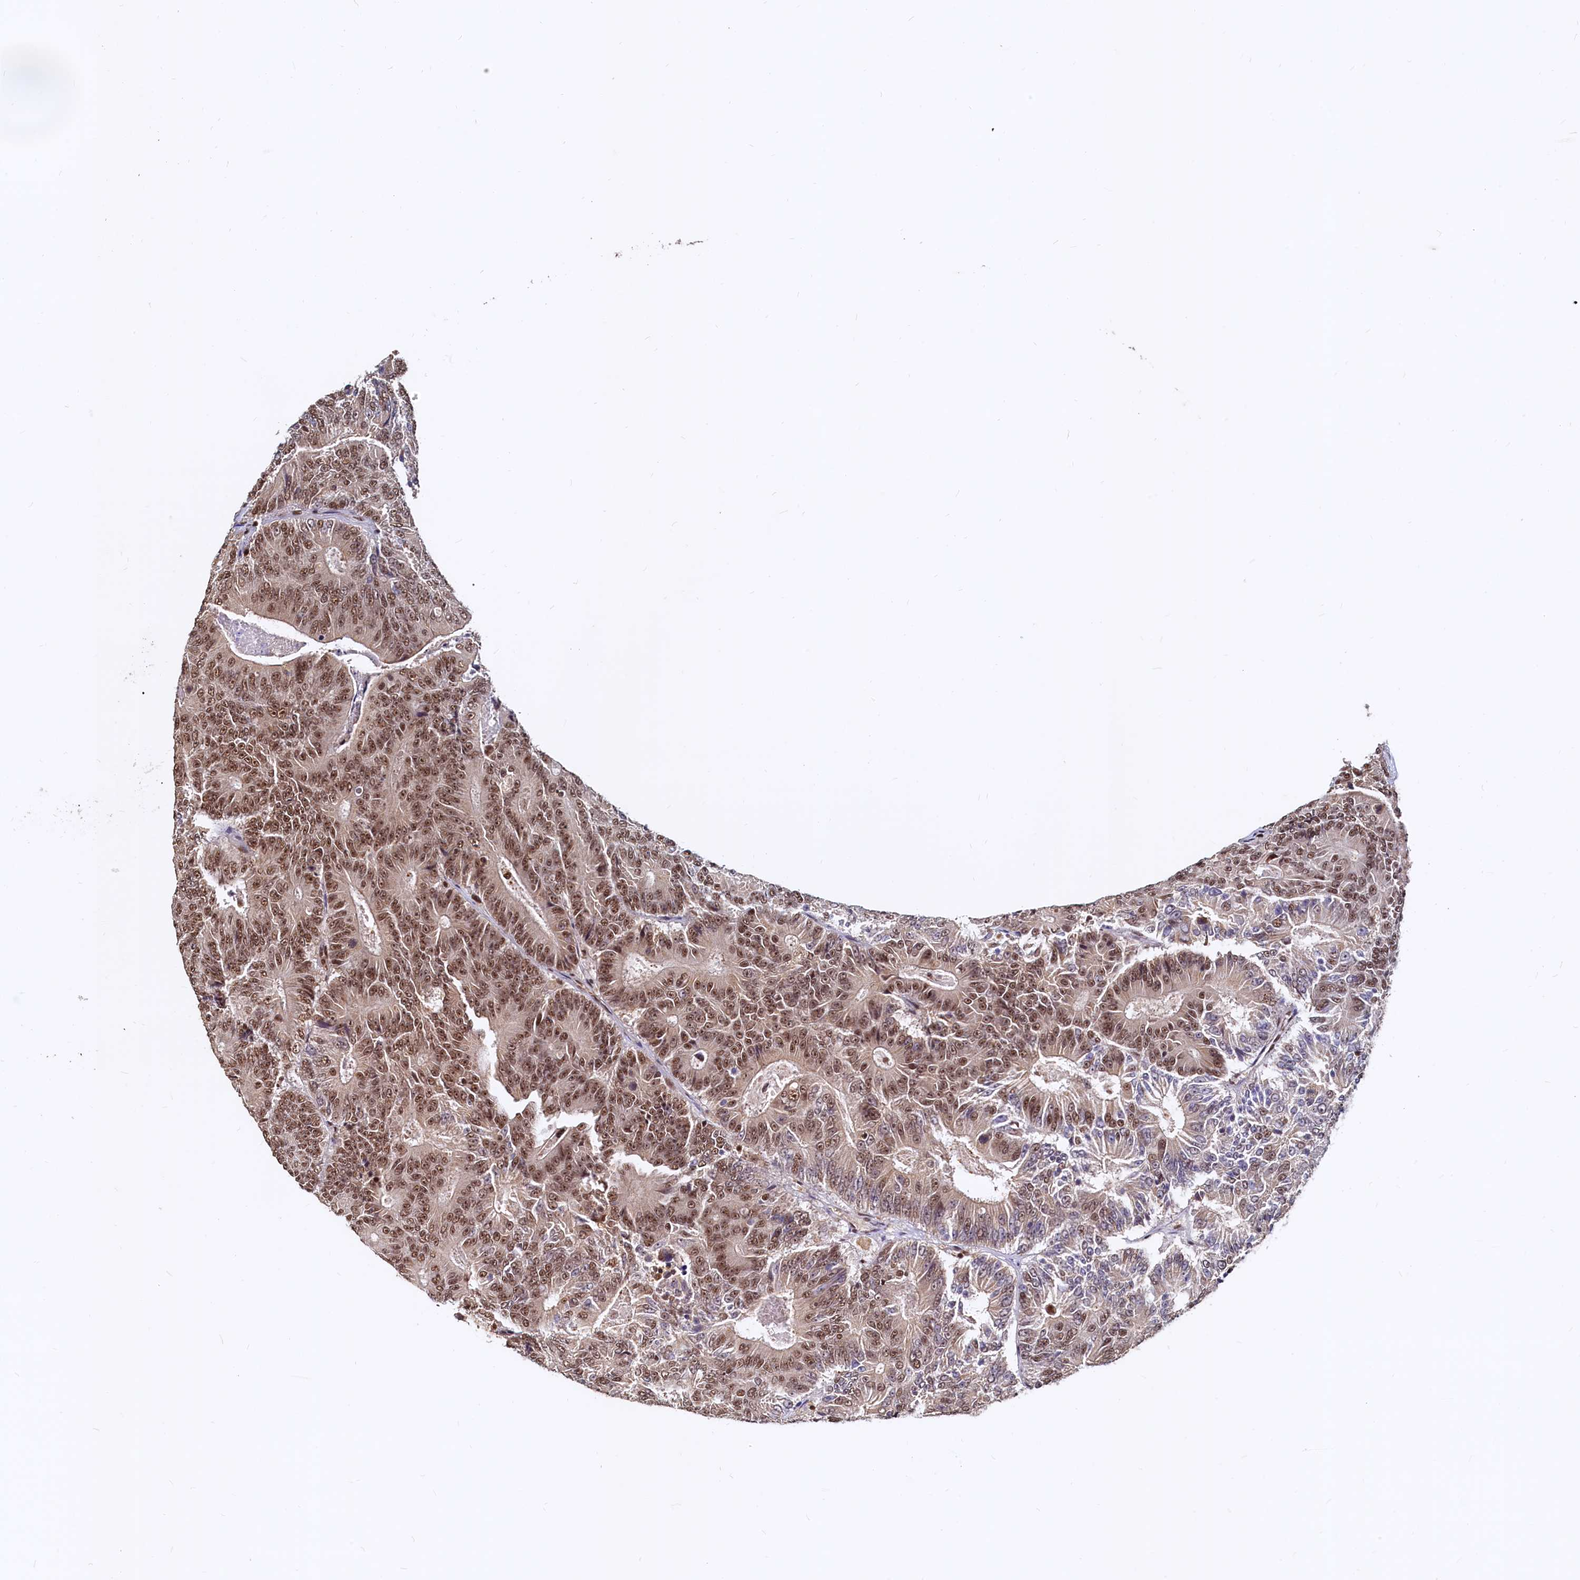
{"staining": {"intensity": "moderate", "quantity": "25%-75%", "location": "cytoplasmic/membranous,nuclear"}, "tissue": "colorectal cancer", "cell_type": "Tumor cells", "image_type": "cancer", "snomed": [{"axis": "morphology", "description": "Adenocarcinoma, NOS"}, {"axis": "topography", "description": "Colon"}], "caption": "Colorectal cancer (adenocarcinoma) stained for a protein (brown) reveals moderate cytoplasmic/membranous and nuclear positive positivity in about 25%-75% of tumor cells.", "gene": "RSRC2", "patient": {"sex": "male", "age": 83}}